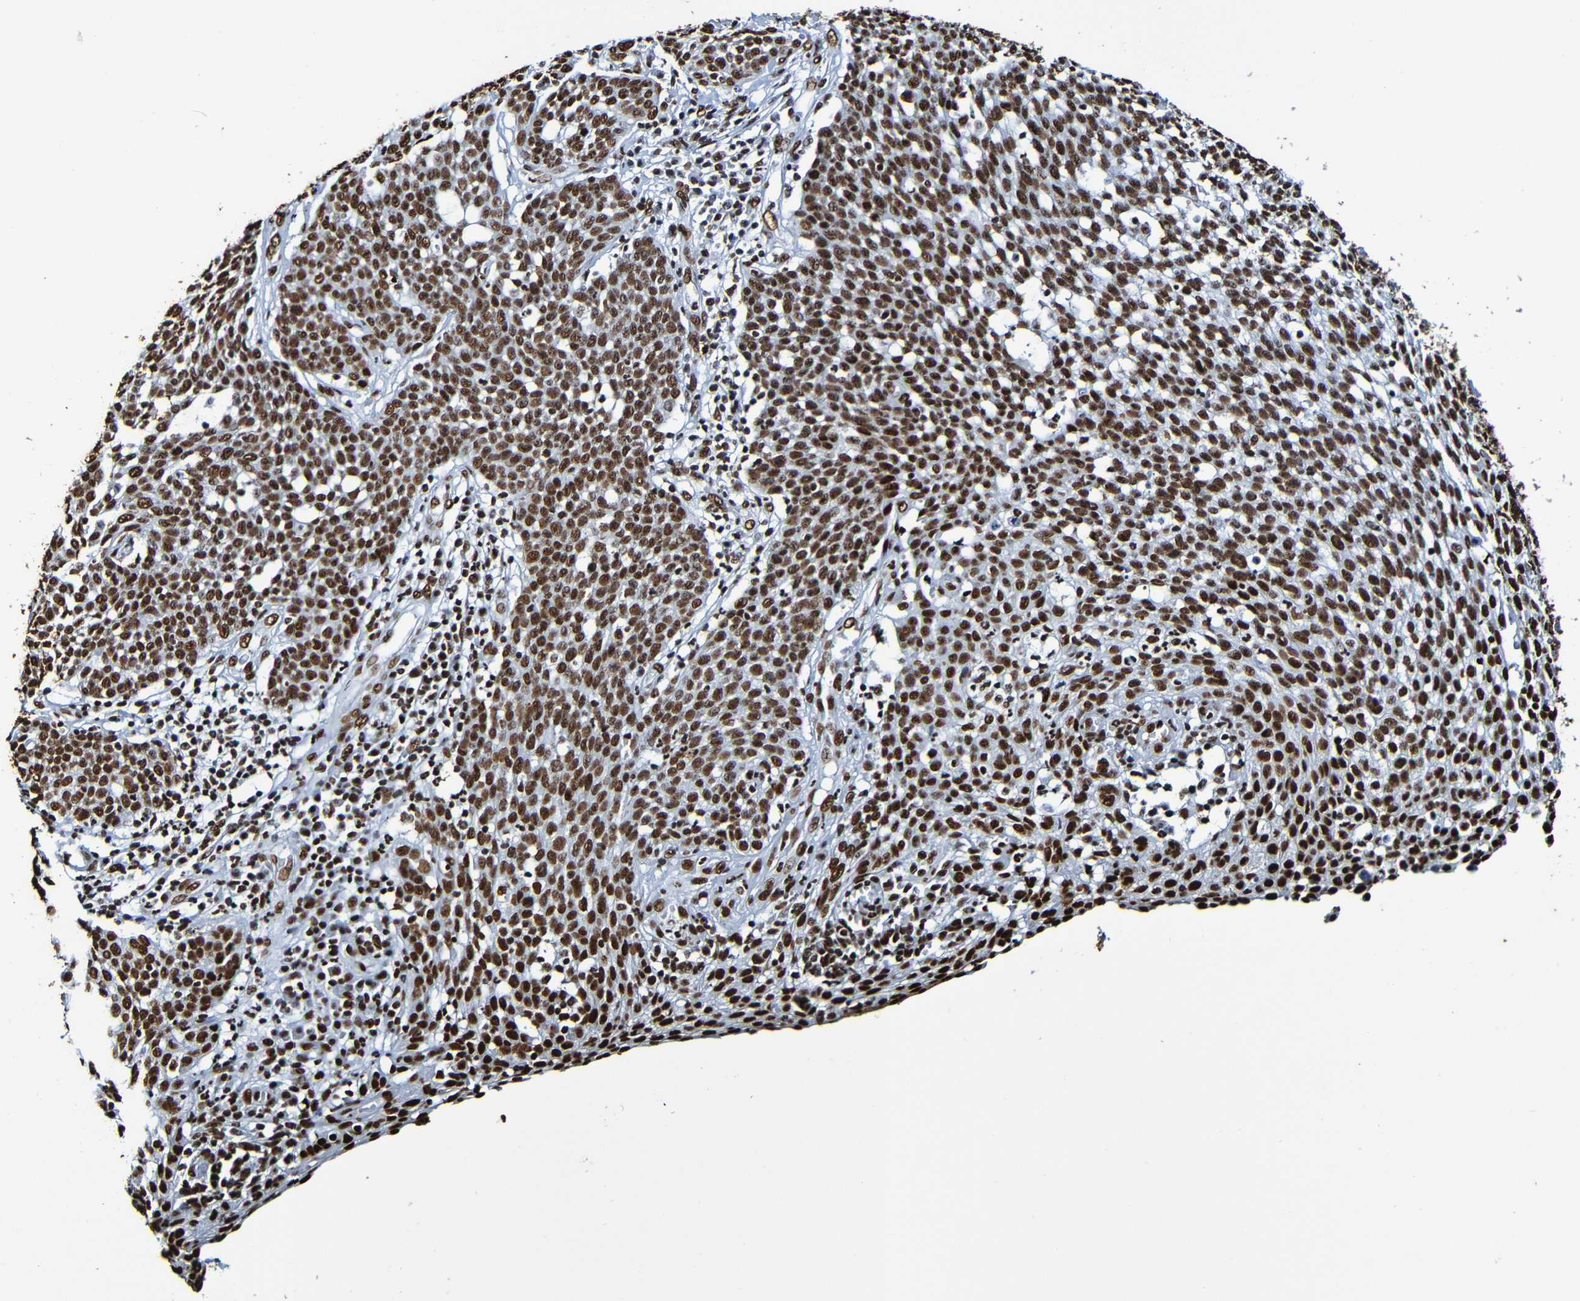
{"staining": {"intensity": "strong", "quantity": ">75%", "location": "nuclear"}, "tissue": "cervical cancer", "cell_type": "Tumor cells", "image_type": "cancer", "snomed": [{"axis": "morphology", "description": "Squamous cell carcinoma, NOS"}, {"axis": "topography", "description": "Cervix"}], "caption": "Protein staining shows strong nuclear staining in approximately >75% of tumor cells in cervical cancer (squamous cell carcinoma). The staining is performed using DAB (3,3'-diaminobenzidine) brown chromogen to label protein expression. The nuclei are counter-stained blue using hematoxylin.", "gene": "SRSF3", "patient": {"sex": "female", "age": 34}}